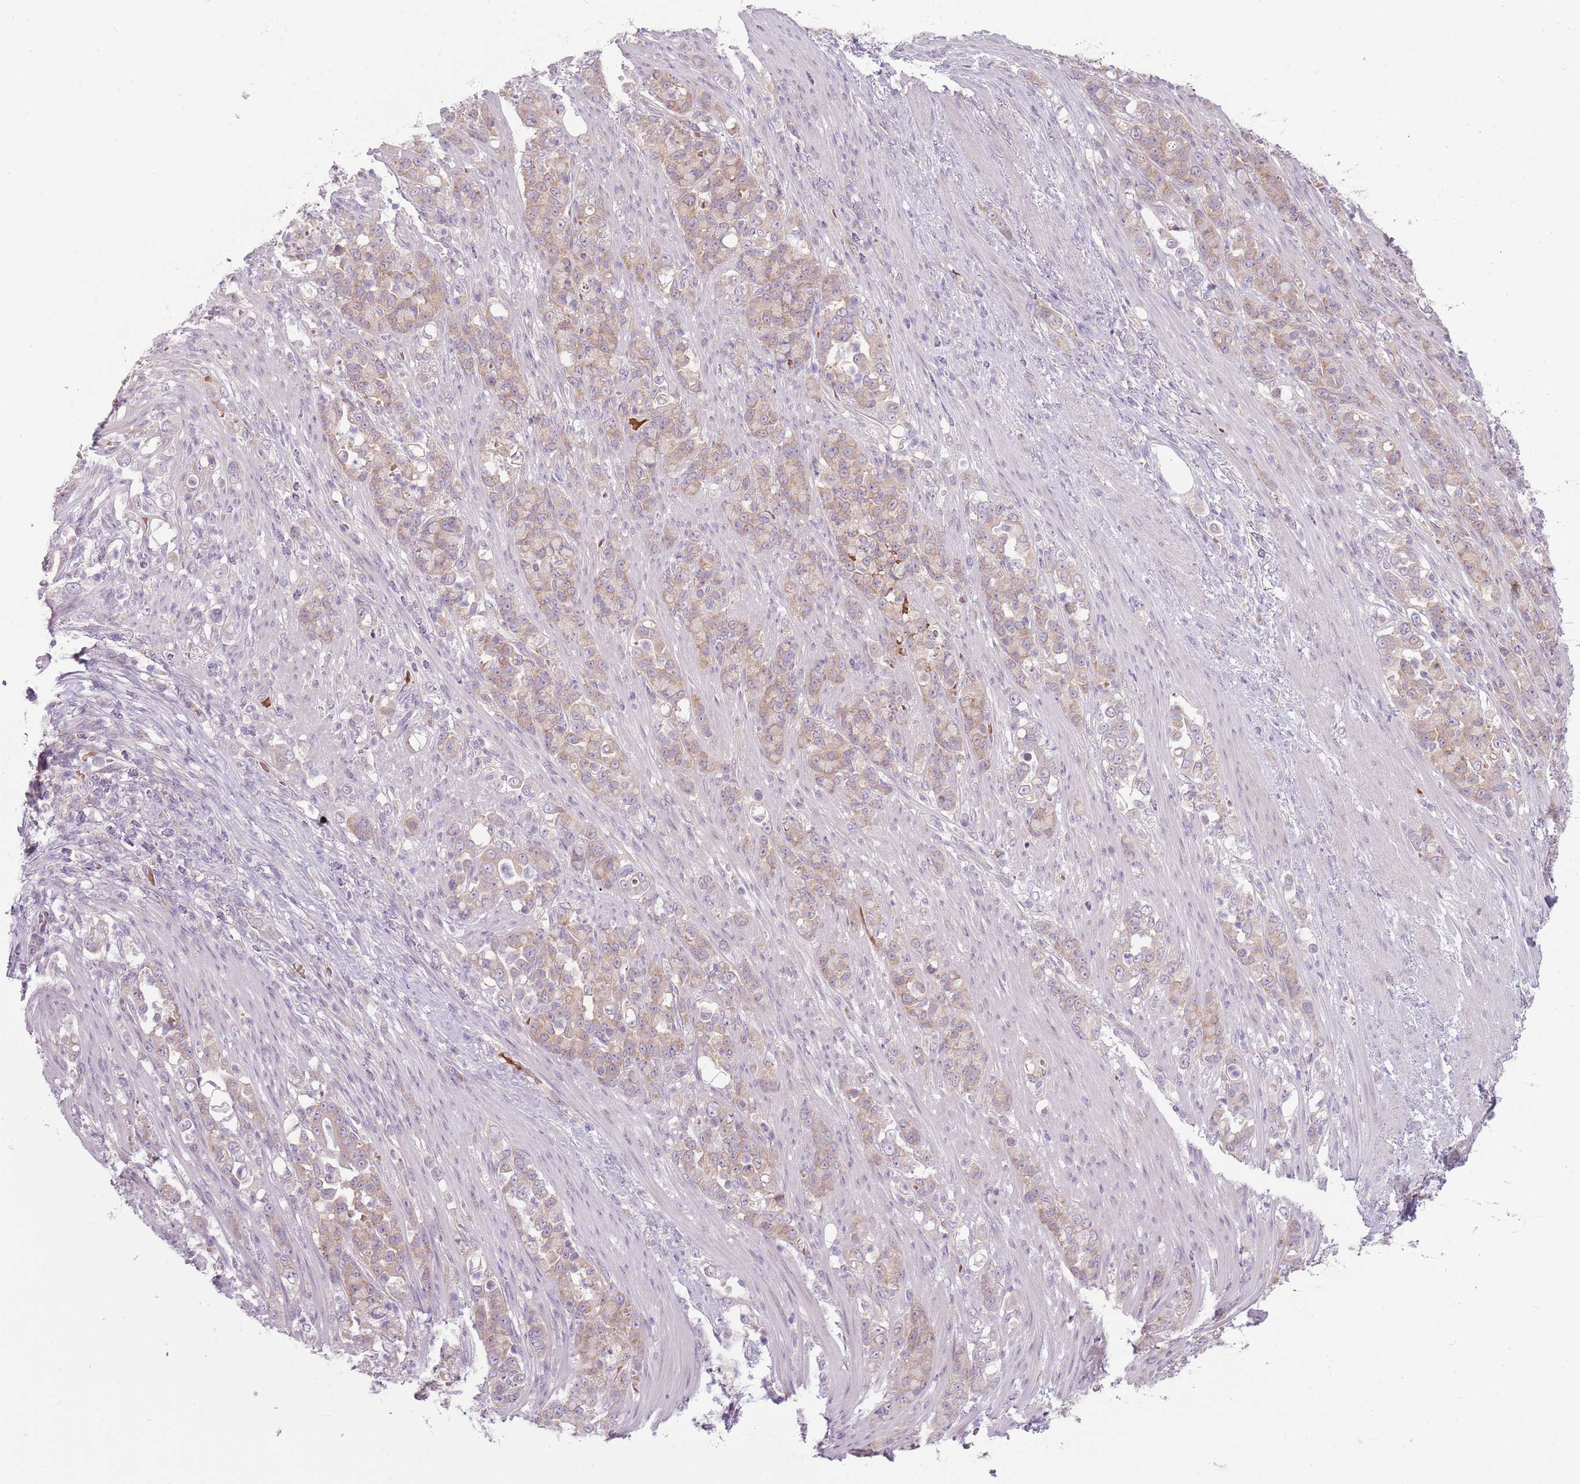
{"staining": {"intensity": "weak", "quantity": ">75%", "location": "cytoplasmic/membranous"}, "tissue": "stomach cancer", "cell_type": "Tumor cells", "image_type": "cancer", "snomed": [{"axis": "morphology", "description": "Normal tissue, NOS"}, {"axis": "morphology", "description": "Adenocarcinoma, NOS"}, {"axis": "topography", "description": "Stomach"}], "caption": "Immunohistochemistry (IHC) staining of stomach adenocarcinoma, which displays low levels of weak cytoplasmic/membranous positivity in approximately >75% of tumor cells indicating weak cytoplasmic/membranous protein expression. The staining was performed using DAB (3,3'-diaminobenzidine) (brown) for protein detection and nuclei were counterstained in hematoxylin (blue).", "gene": "HSPA14", "patient": {"sex": "female", "age": 79}}